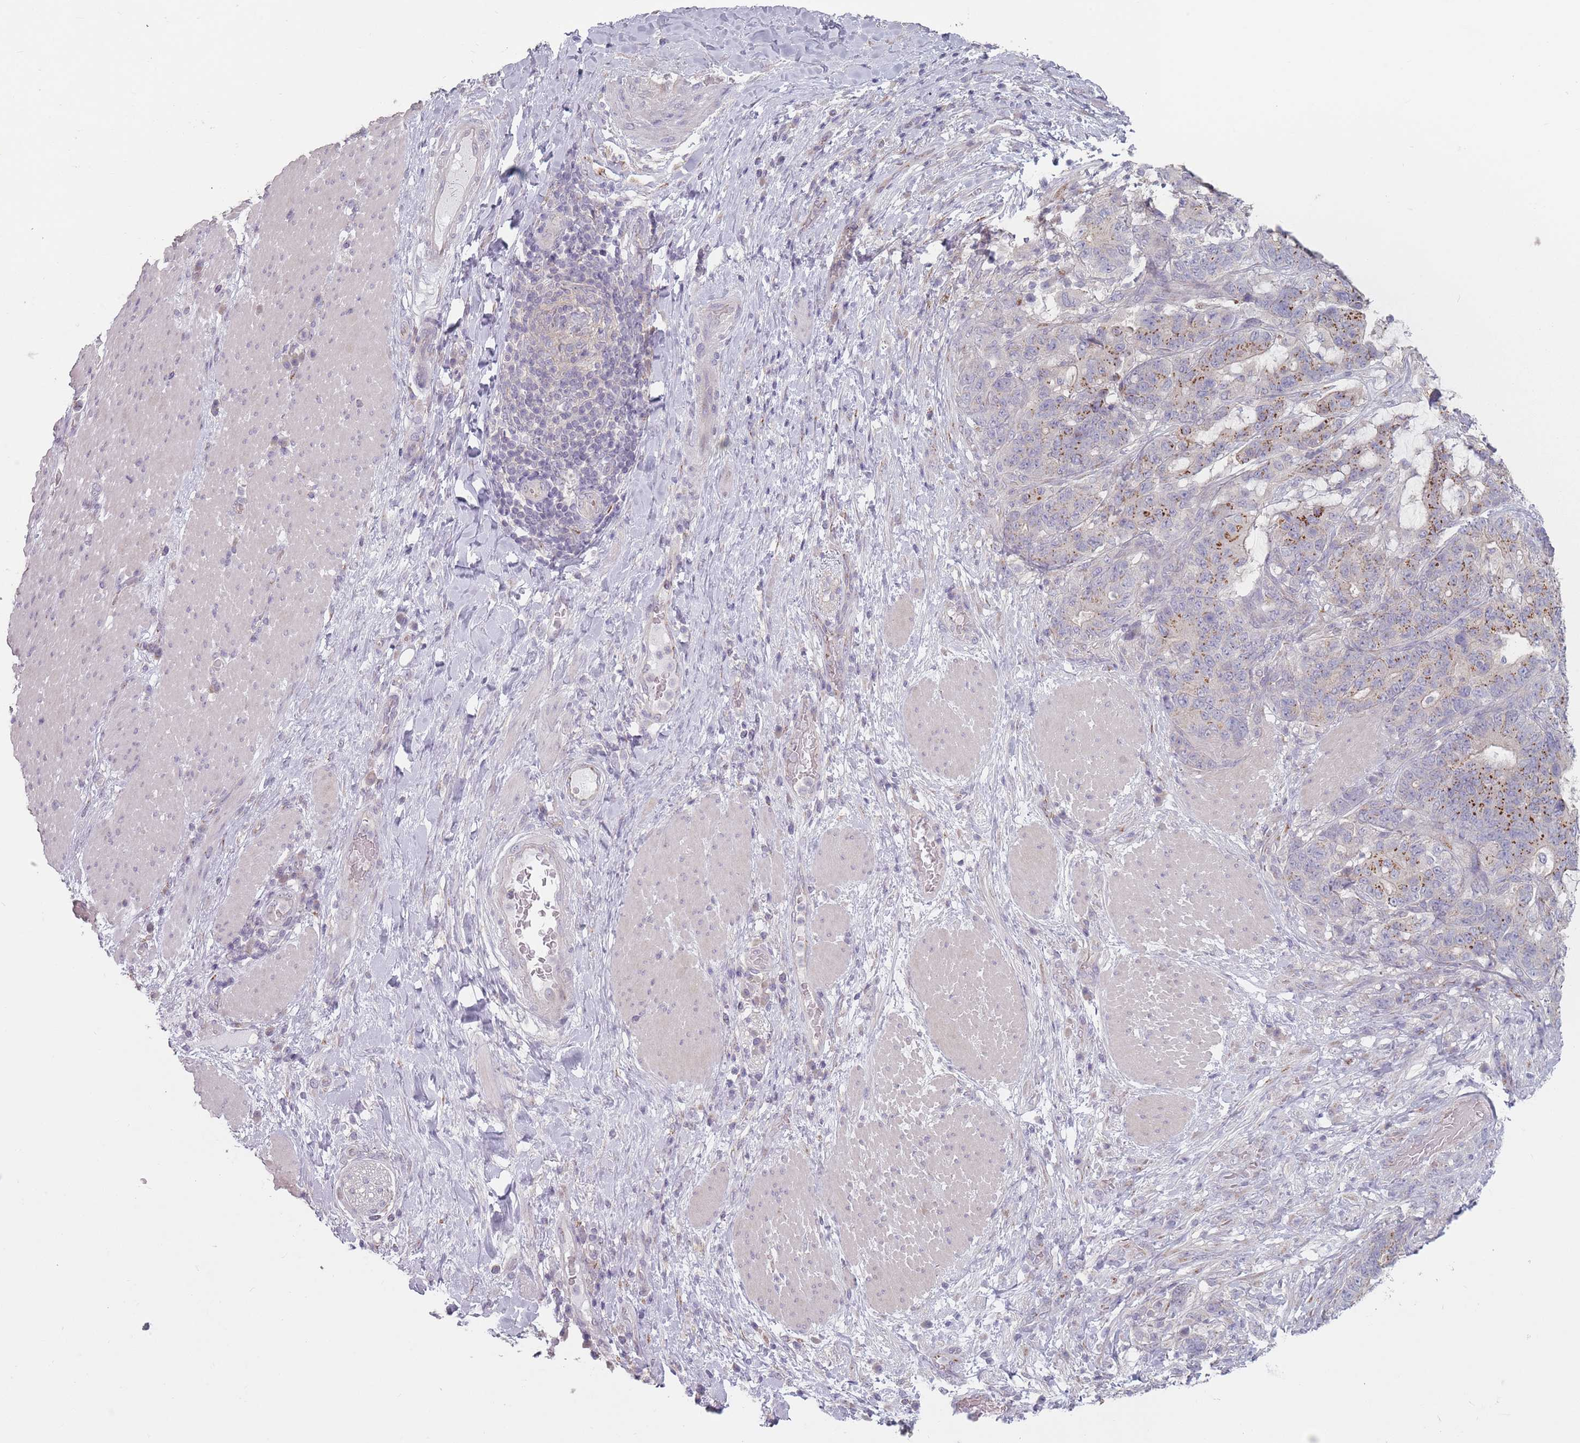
{"staining": {"intensity": "moderate", "quantity": "<25%", "location": "cytoplasmic/membranous"}, "tissue": "stomach cancer", "cell_type": "Tumor cells", "image_type": "cancer", "snomed": [{"axis": "morphology", "description": "Normal tissue, NOS"}, {"axis": "morphology", "description": "Adenocarcinoma, NOS"}, {"axis": "topography", "description": "Stomach"}], "caption": "Protein expression analysis of human stomach adenocarcinoma reveals moderate cytoplasmic/membranous staining in about <25% of tumor cells.", "gene": "AKAIN1", "patient": {"sex": "female", "age": 64}}